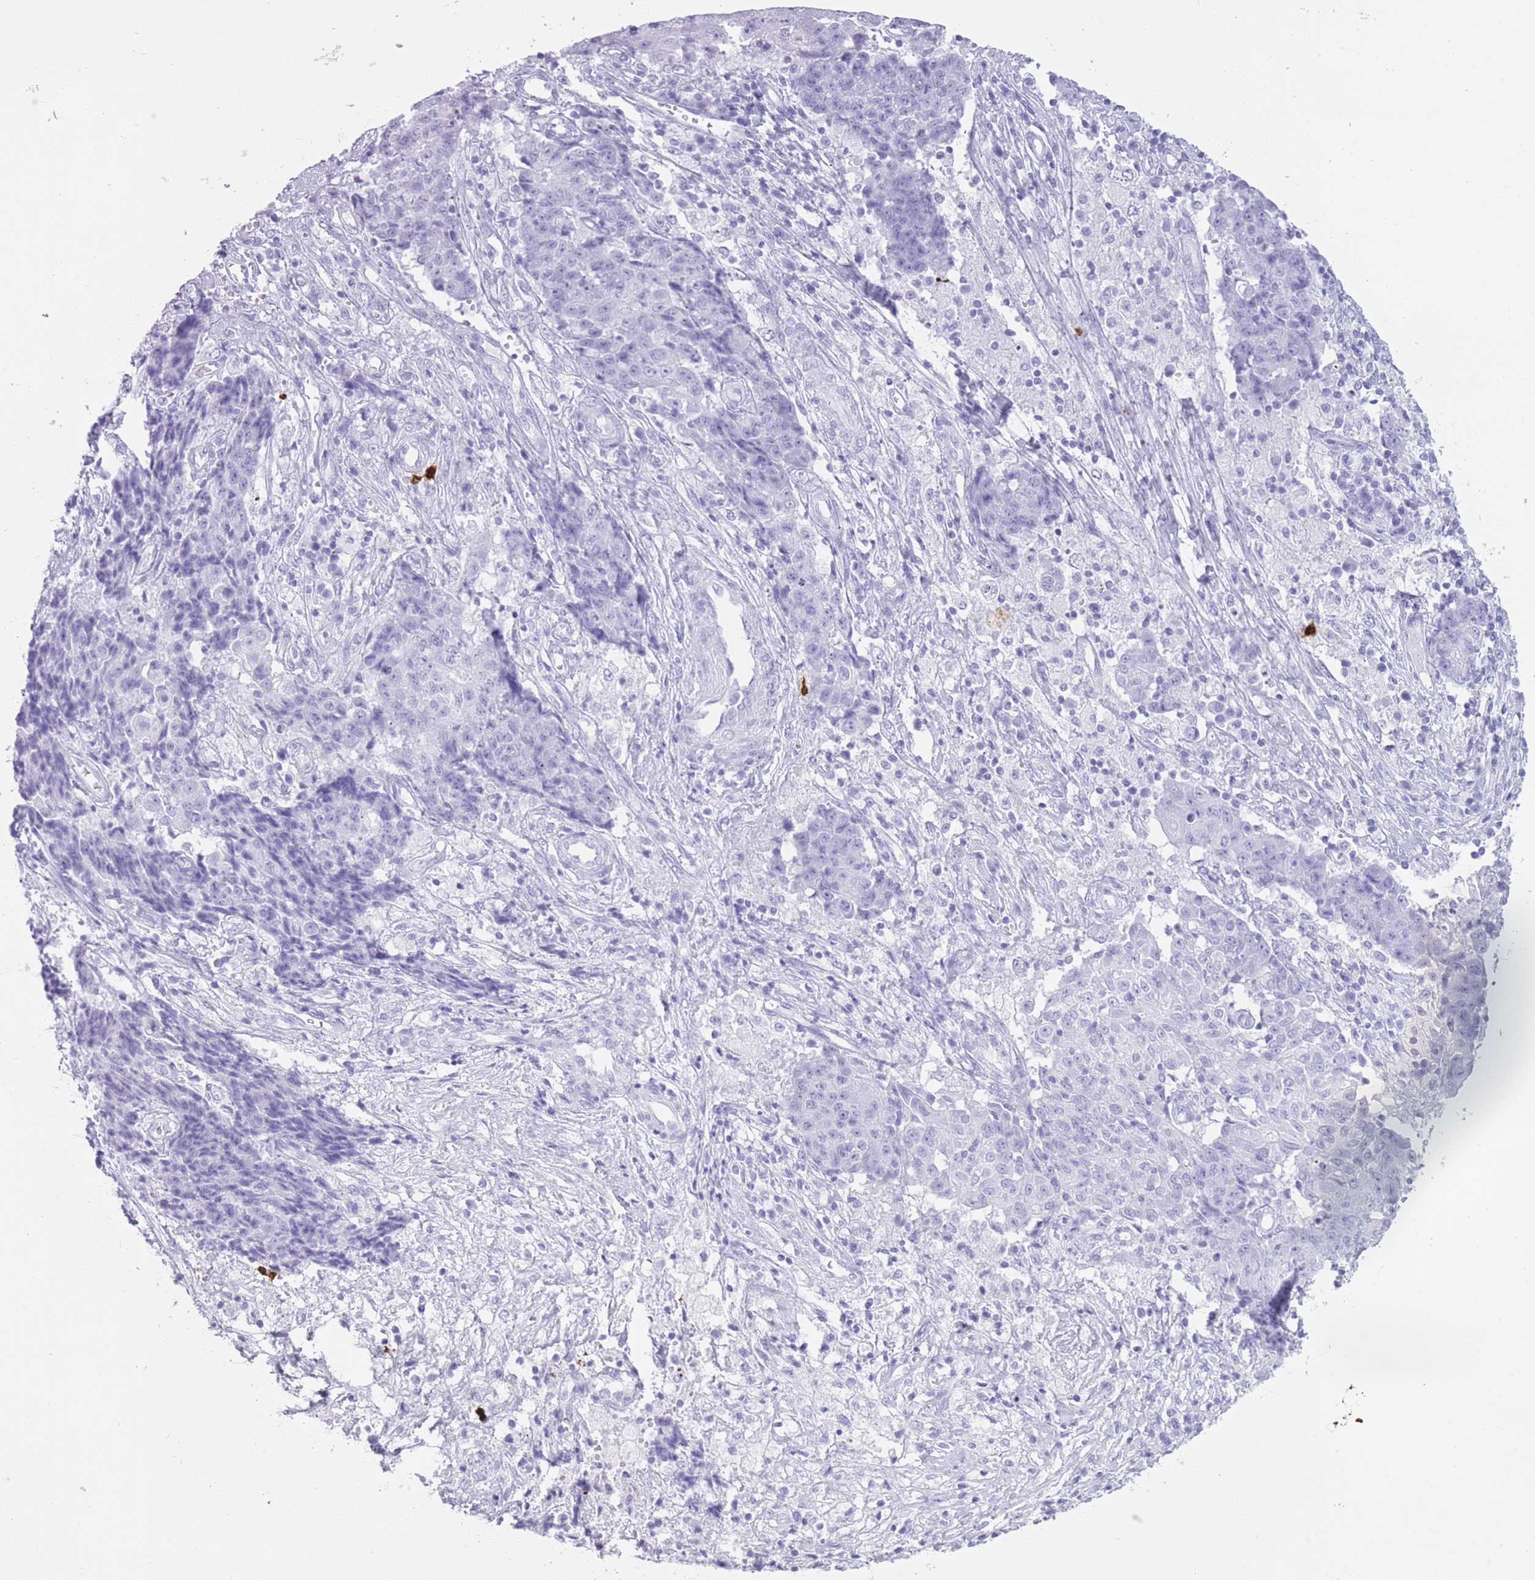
{"staining": {"intensity": "negative", "quantity": "none", "location": "none"}, "tissue": "ovarian cancer", "cell_type": "Tumor cells", "image_type": "cancer", "snomed": [{"axis": "morphology", "description": "Carcinoma, endometroid"}, {"axis": "topography", "description": "Ovary"}], "caption": "This histopathology image is of endometroid carcinoma (ovarian) stained with IHC to label a protein in brown with the nuclei are counter-stained blue. There is no staining in tumor cells. The staining is performed using DAB (3,3'-diaminobenzidine) brown chromogen with nuclei counter-stained in using hematoxylin.", "gene": "OR4F21", "patient": {"sex": "female", "age": 42}}